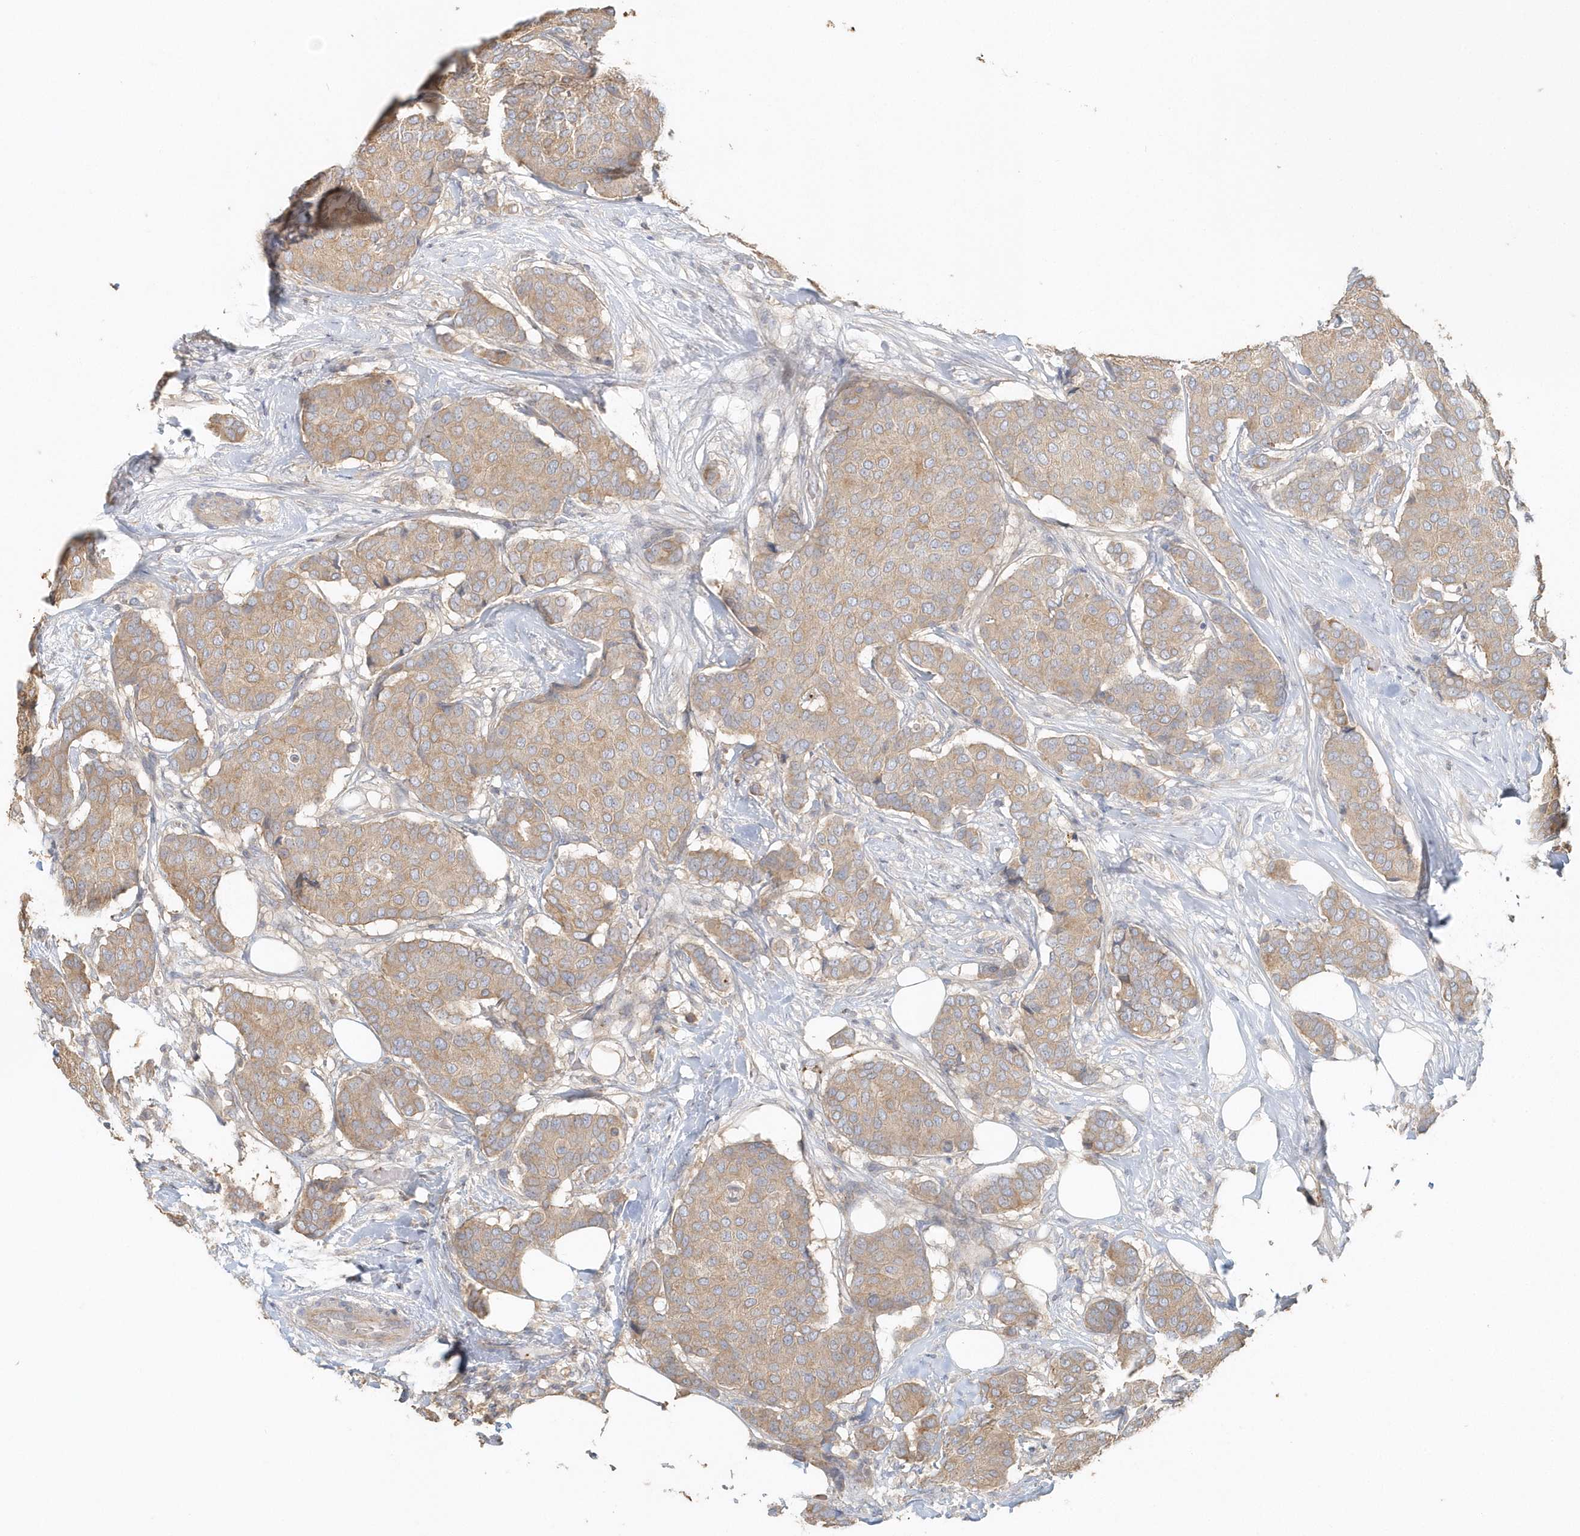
{"staining": {"intensity": "weak", "quantity": ">75%", "location": "cytoplasmic/membranous"}, "tissue": "breast cancer", "cell_type": "Tumor cells", "image_type": "cancer", "snomed": [{"axis": "morphology", "description": "Duct carcinoma"}, {"axis": "topography", "description": "Breast"}], "caption": "Human breast cancer (infiltrating ductal carcinoma) stained with a brown dye reveals weak cytoplasmic/membranous positive staining in about >75% of tumor cells.", "gene": "MMRN1", "patient": {"sex": "female", "age": 75}}